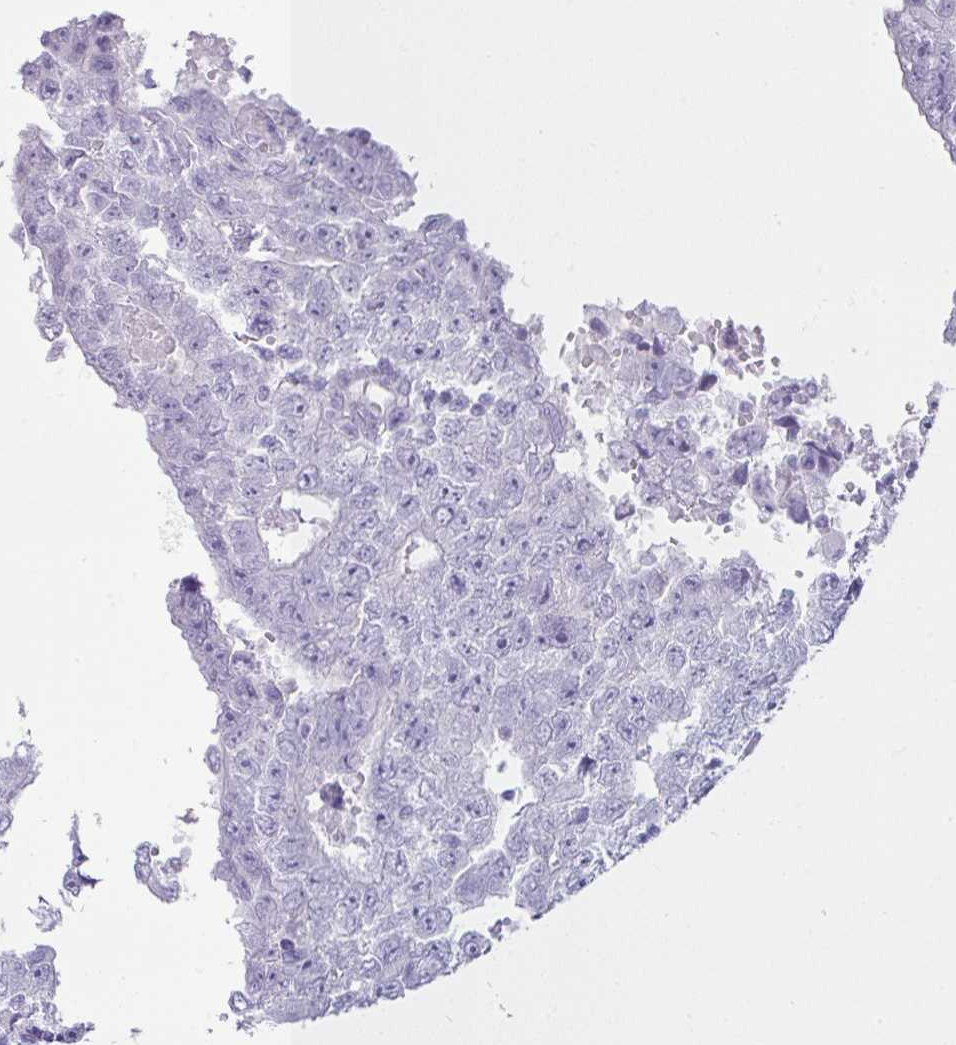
{"staining": {"intensity": "negative", "quantity": "none", "location": "none"}, "tissue": "testis cancer", "cell_type": "Tumor cells", "image_type": "cancer", "snomed": [{"axis": "morphology", "description": "Carcinoma, Embryonal, NOS"}, {"axis": "topography", "description": "Testis"}], "caption": "The immunohistochemistry histopathology image has no significant expression in tumor cells of testis embryonal carcinoma tissue.", "gene": "VCY1B", "patient": {"sex": "male", "age": 25}}